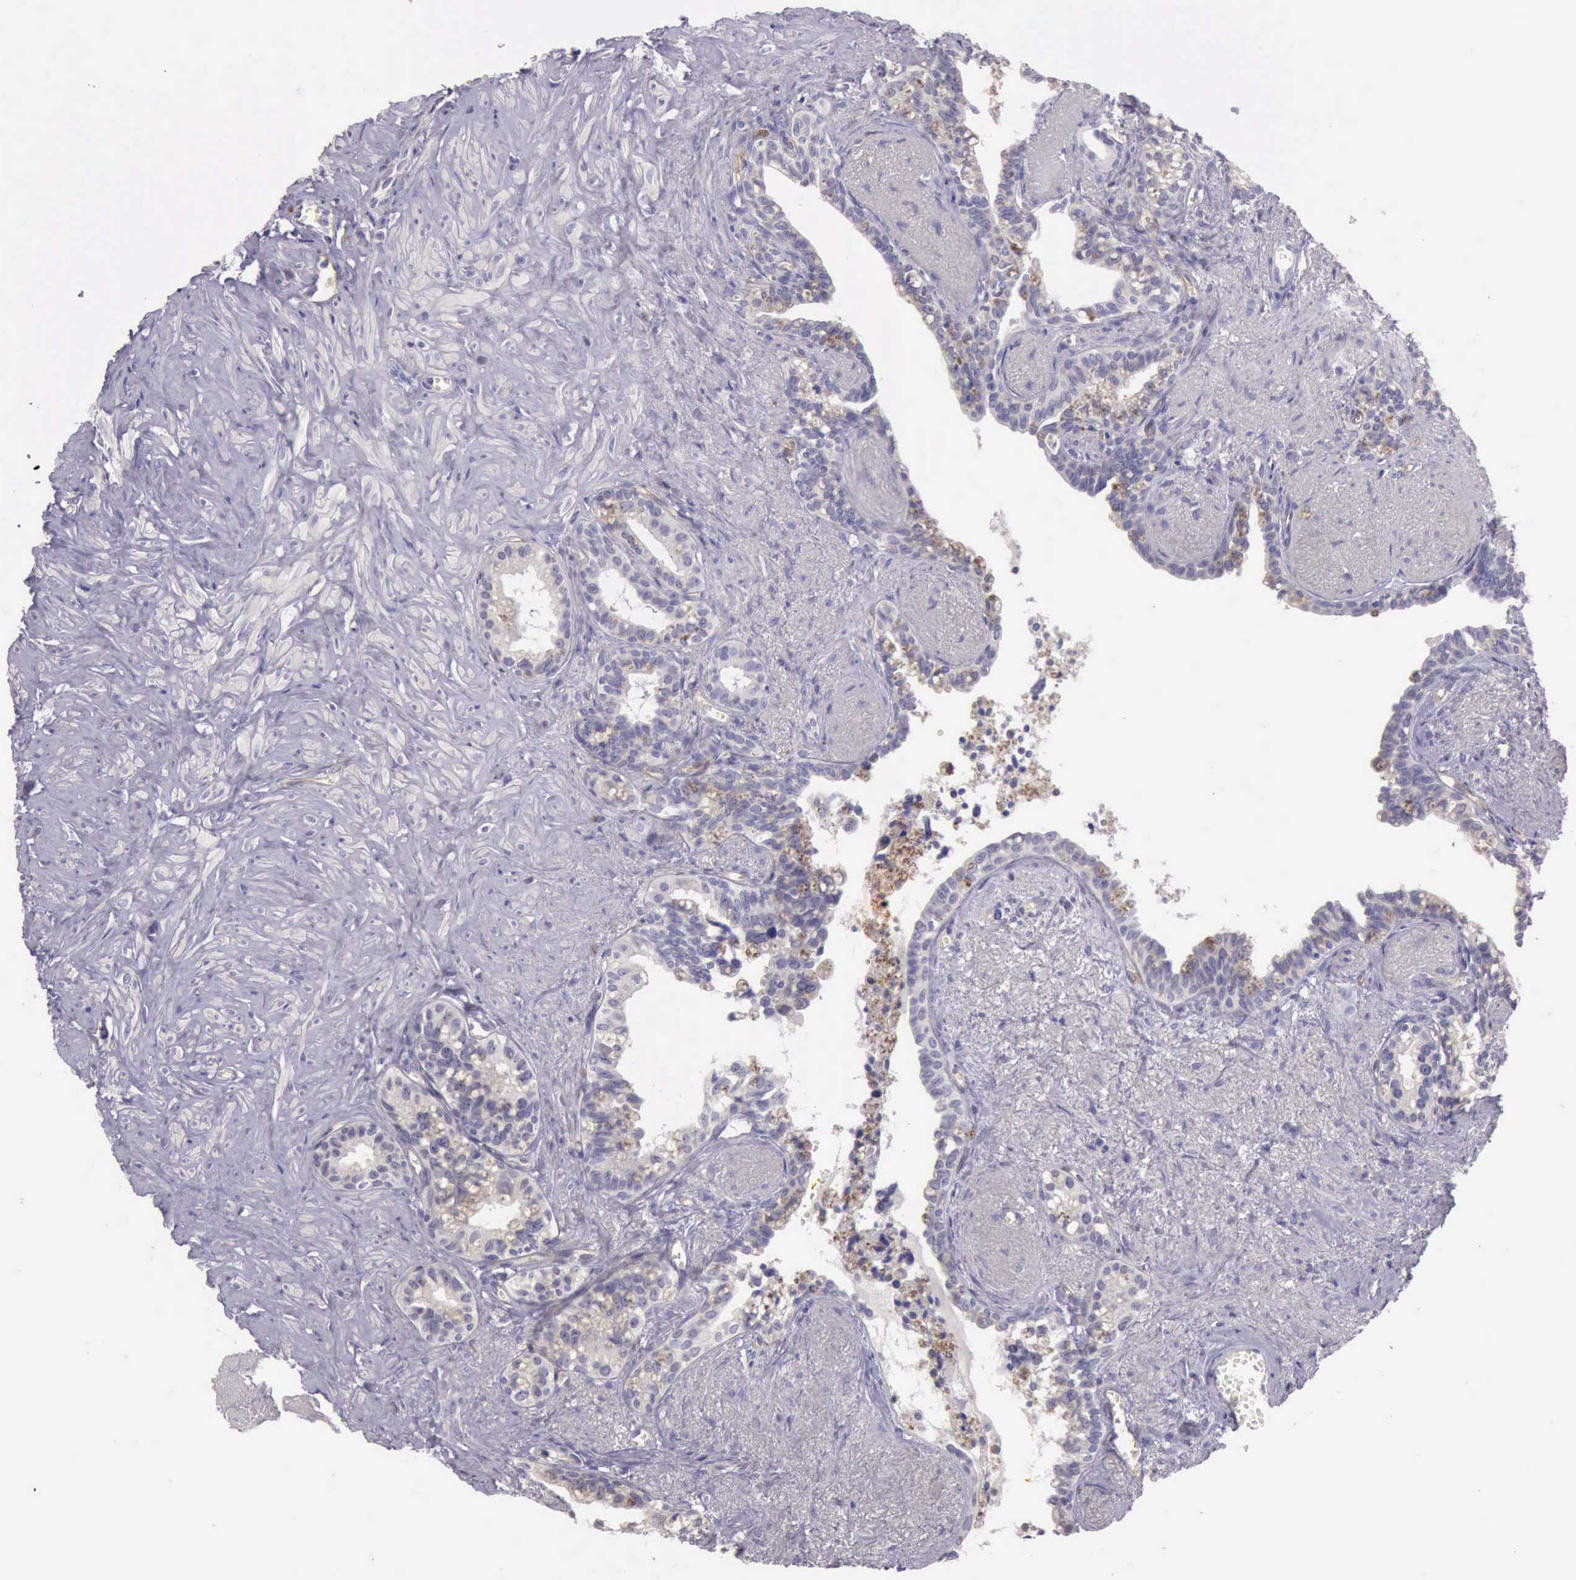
{"staining": {"intensity": "moderate", "quantity": "<25%", "location": "cytoplasmic/membranous"}, "tissue": "seminal vesicle", "cell_type": "Glandular cells", "image_type": "normal", "snomed": [{"axis": "morphology", "description": "Normal tissue, NOS"}, {"axis": "topography", "description": "Seminal veicle"}], "caption": "Brown immunohistochemical staining in normal human seminal vesicle demonstrates moderate cytoplasmic/membranous expression in approximately <25% of glandular cells. The staining was performed using DAB, with brown indicating positive protein expression. Nuclei are stained blue with hematoxylin.", "gene": "TCEANC", "patient": {"sex": "male", "age": 60}}